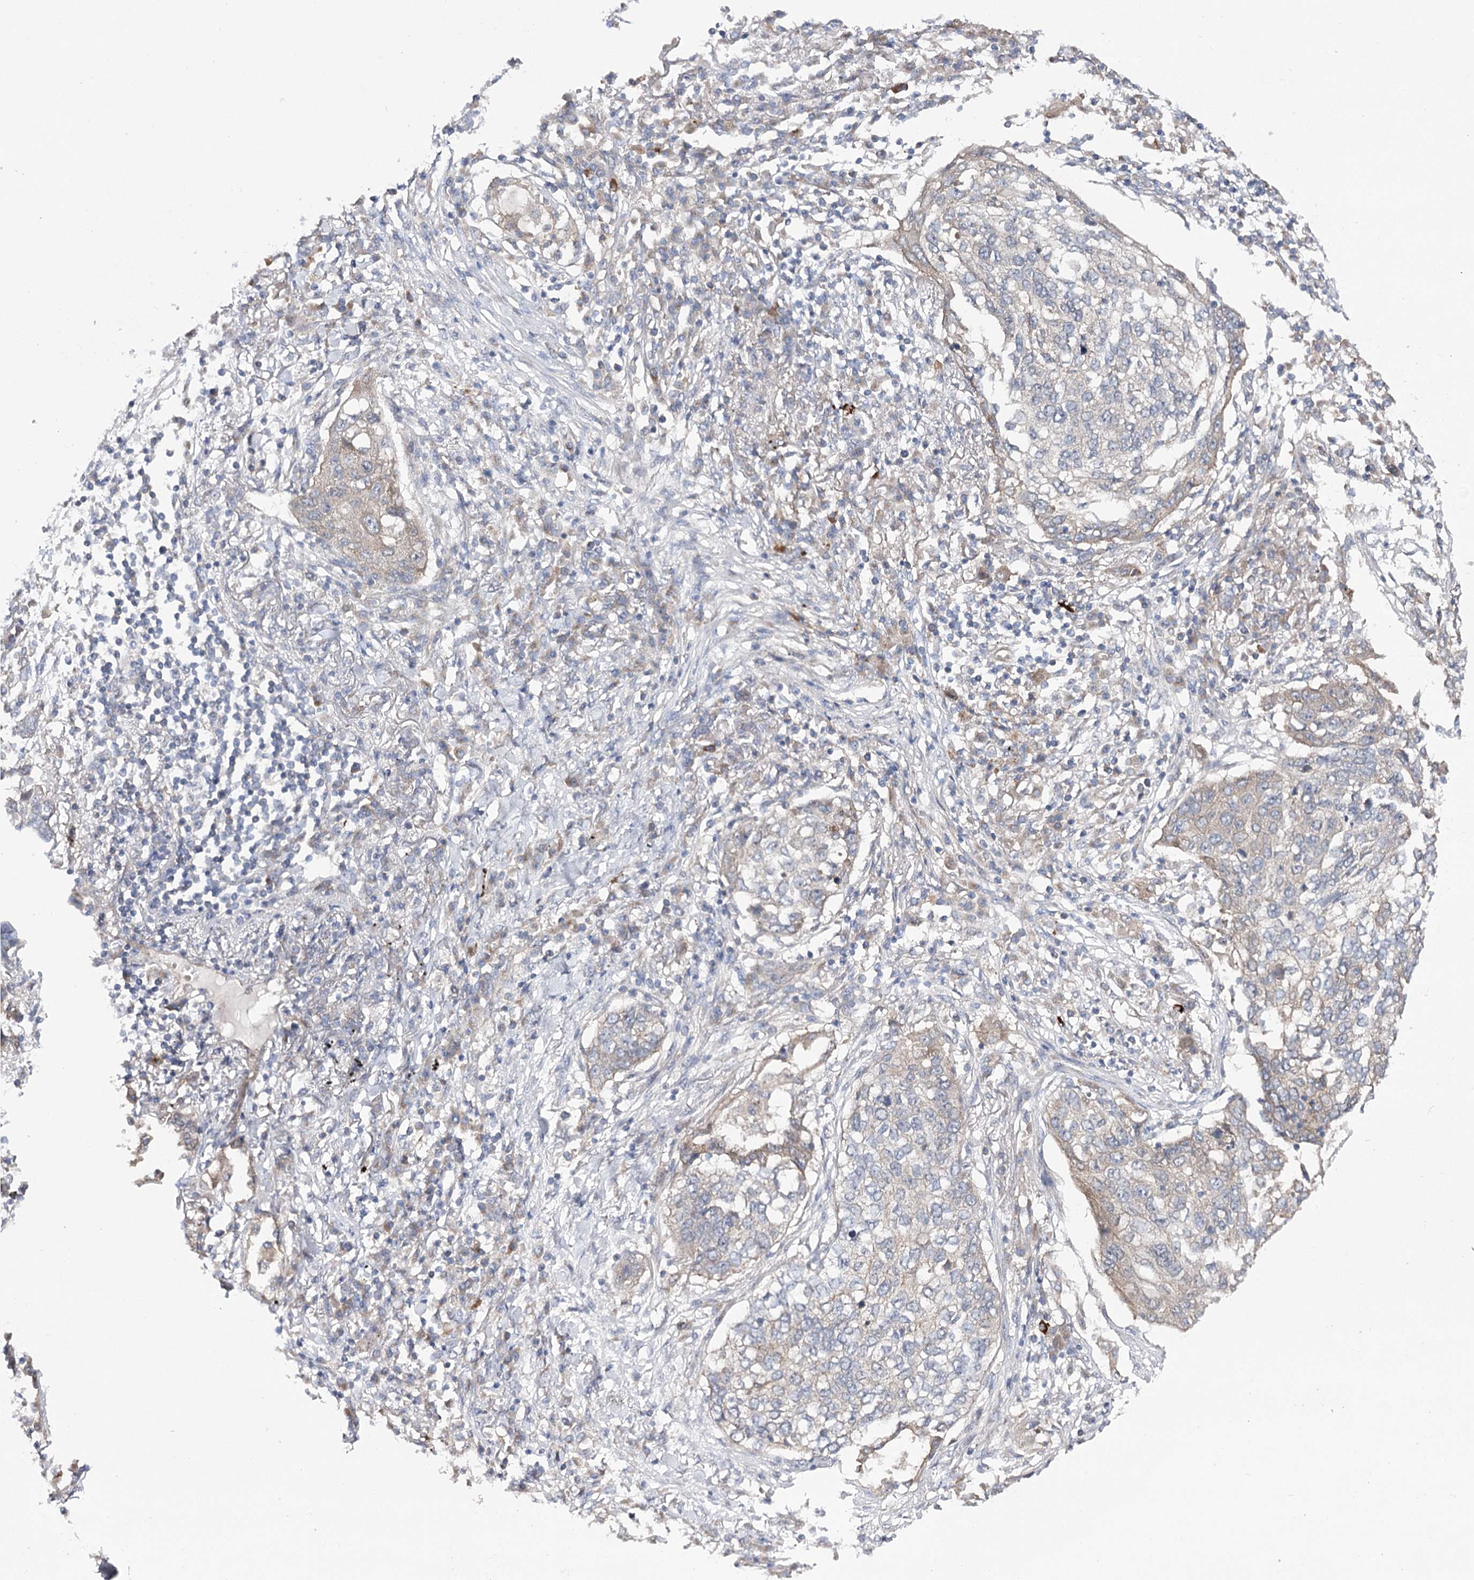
{"staining": {"intensity": "negative", "quantity": "none", "location": "none"}, "tissue": "lung cancer", "cell_type": "Tumor cells", "image_type": "cancer", "snomed": [{"axis": "morphology", "description": "Squamous cell carcinoma, NOS"}, {"axis": "topography", "description": "Lung"}], "caption": "This is an IHC histopathology image of lung squamous cell carcinoma. There is no expression in tumor cells.", "gene": "BCR", "patient": {"sex": "female", "age": 63}}